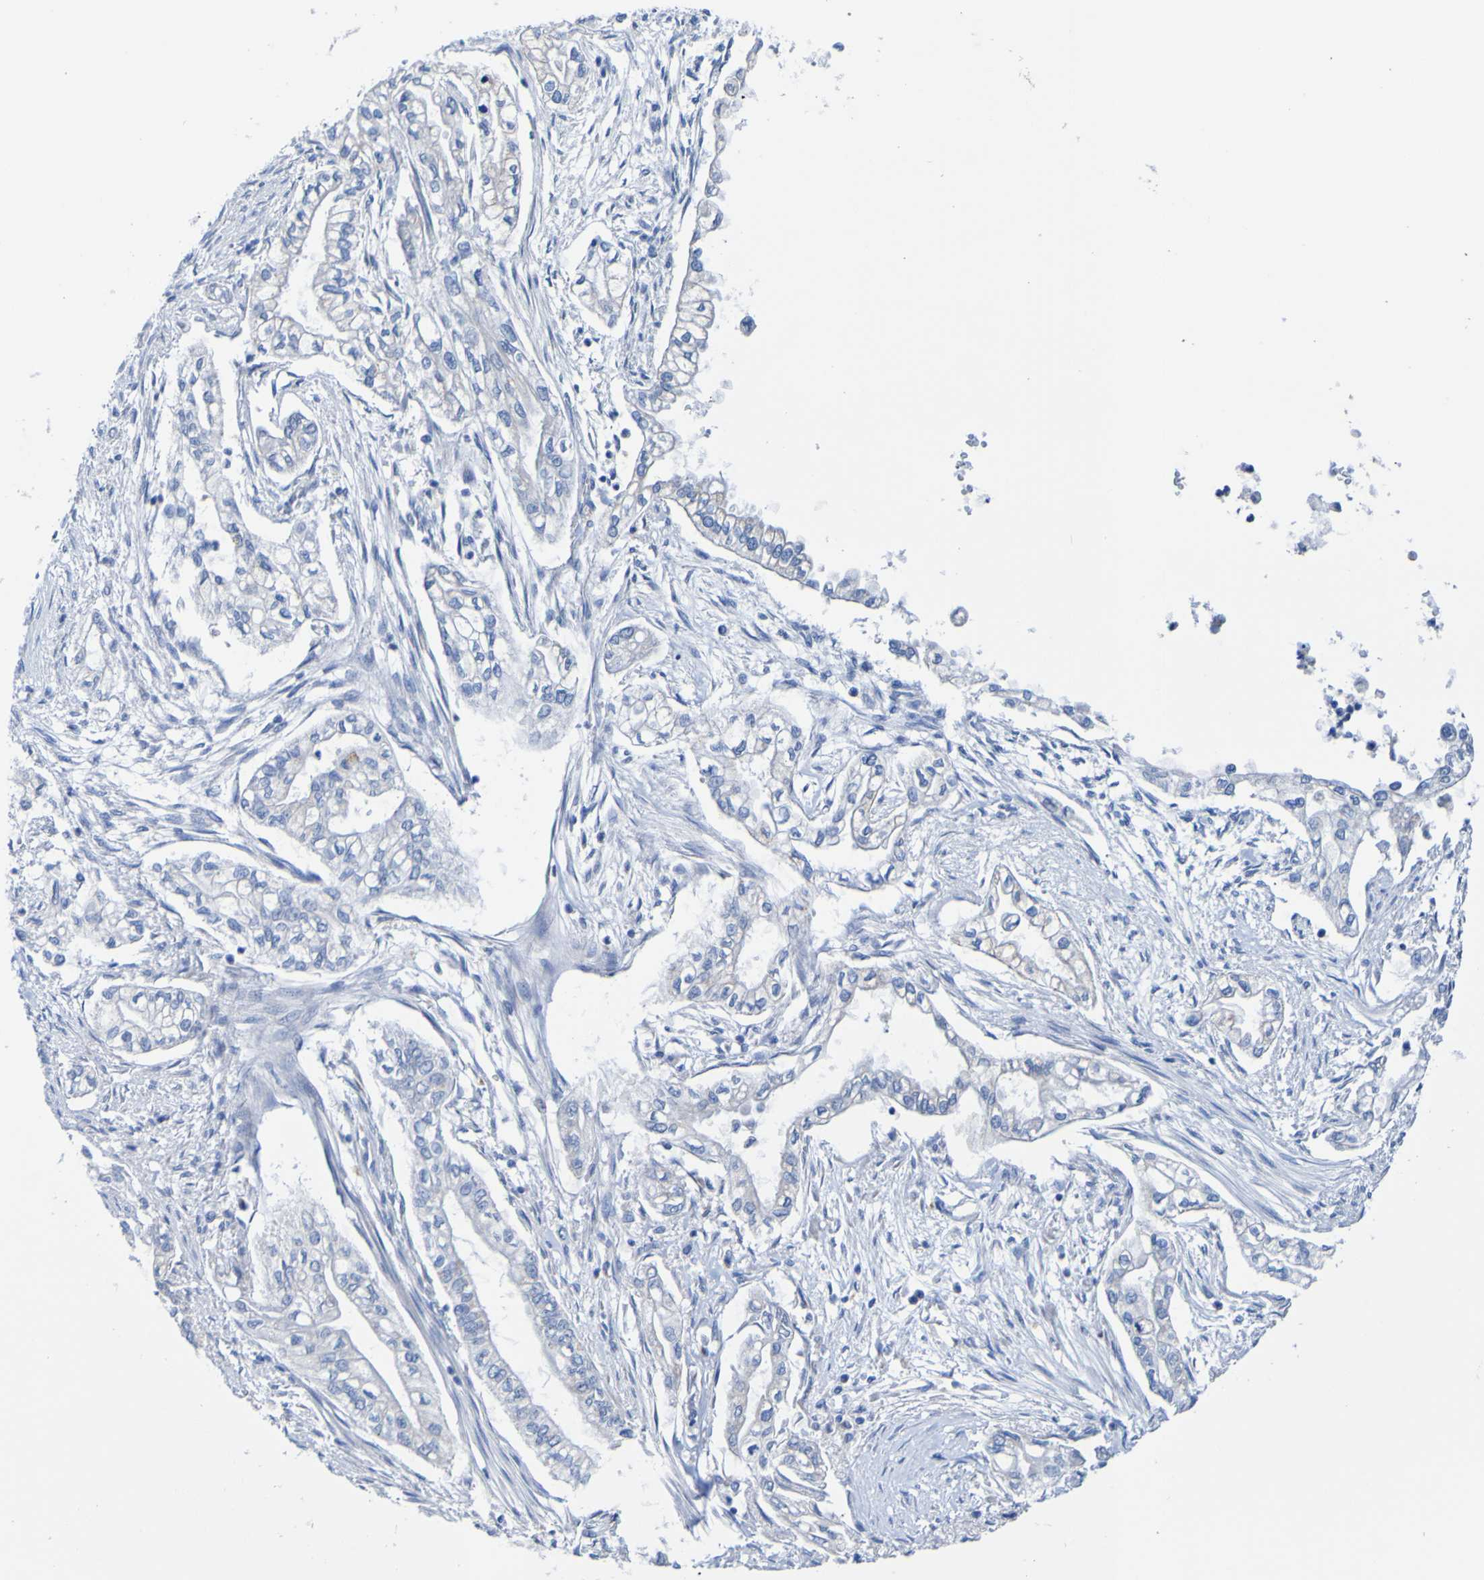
{"staining": {"intensity": "weak", "quantity": "<25%", "location": "cytoplasmic/membranous"}, "tissue": "pancreatic cancer", "cell_type": "Tumor cells", "image_type": "cancer", "snomed": [{"axis": "morphology", "description": "Normal tissue, NOS"}, {"axis": "topography", "description": "Pancreas"}], "caption": "High magnification brightfield microscopy of pancreatic cancer stained with DAB (3,3'-diaminobenzidine) (brown) and counterstained with hematoxylin (blue): tumor cells show no significant expression.", "gene": "ACMSD", "patient": {"sex": "male", "age": 42}}